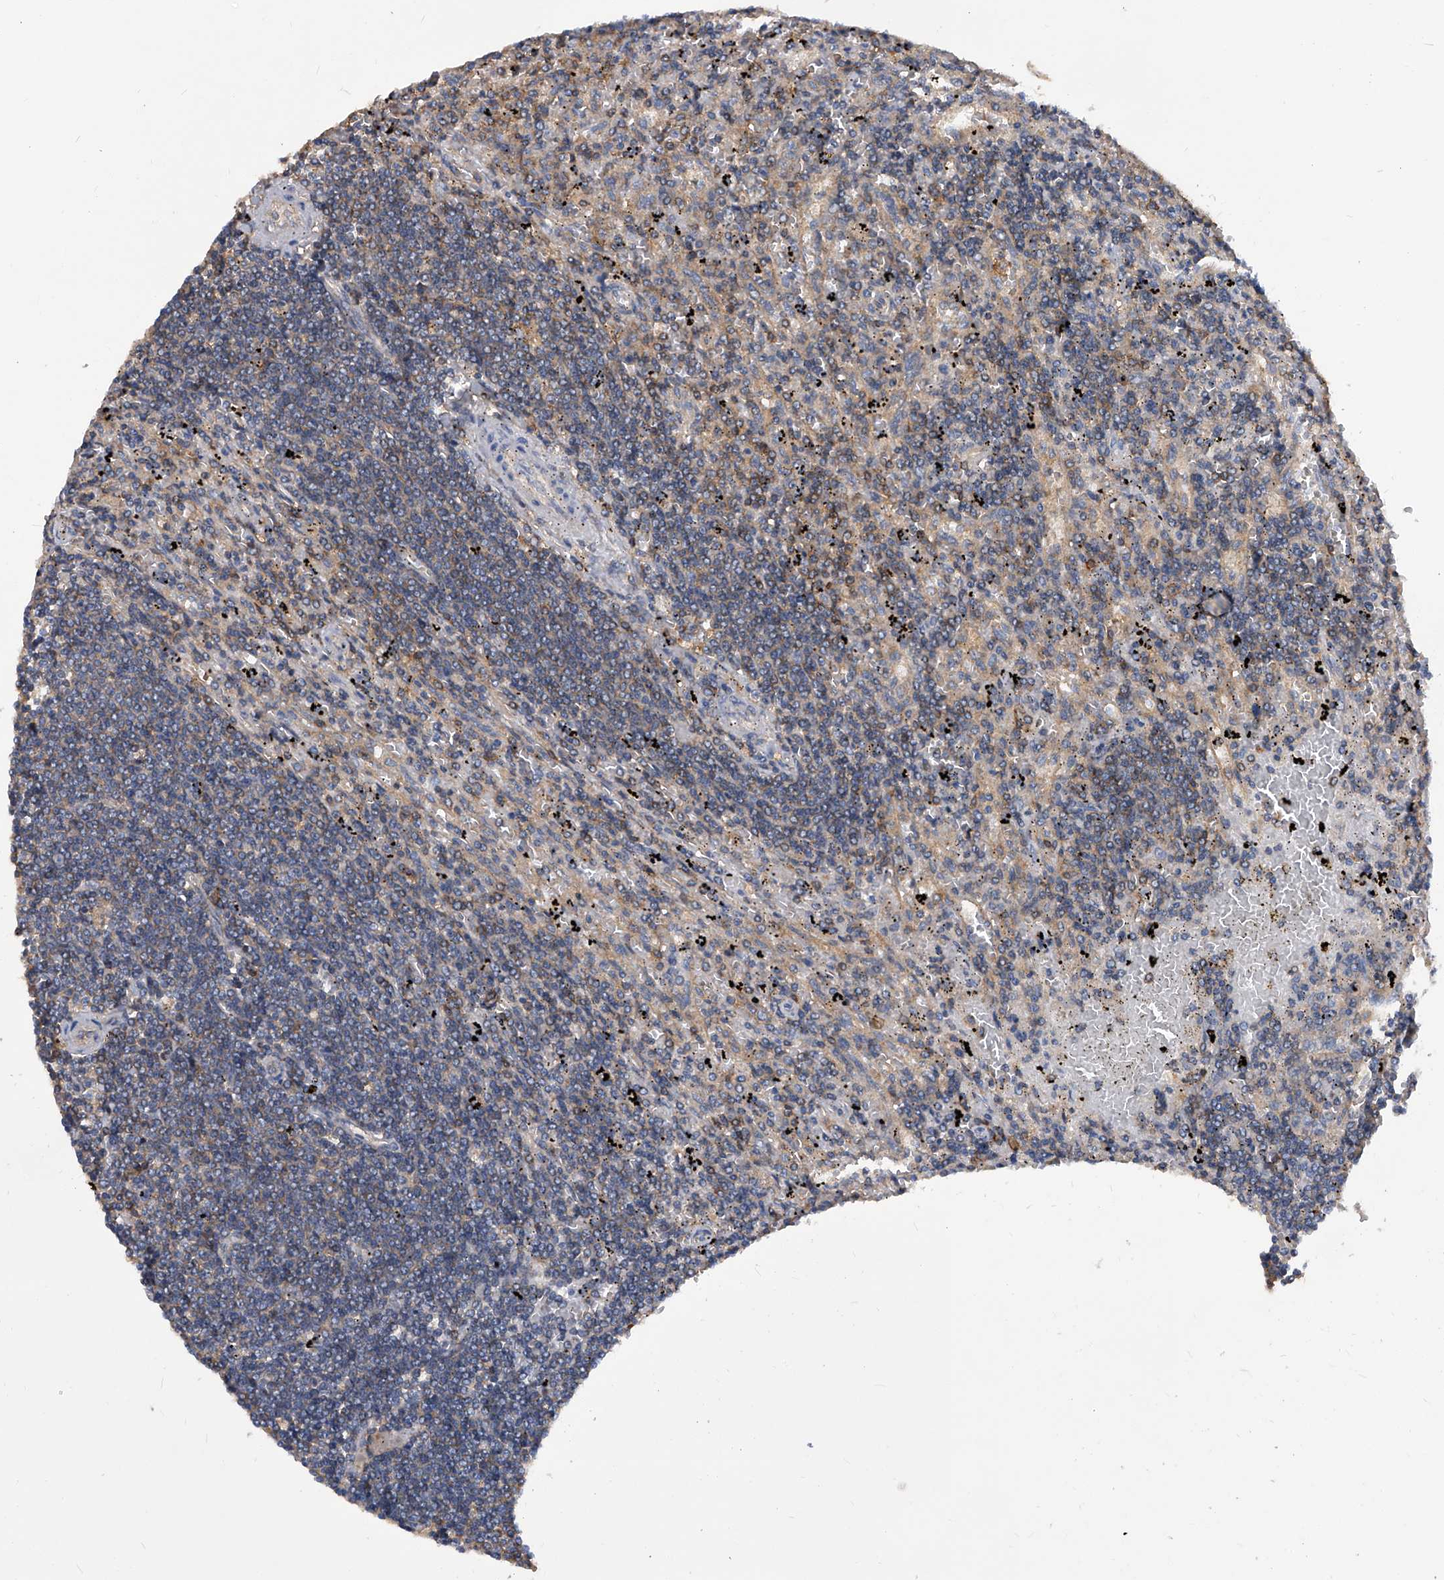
{"staining": {"intensity": "negative", "quantity": "none", "location": "none"}, "tissue": "lymphoma", "cell_type": "Tumor cells", "image_type": "cancer", "snomed": [{"axis": "morphology", "description": "Malignant lymphoma, non-Hodgkin's type, Low grade"}, {"axis": "topography", "description": "Spleen"}], "caption": "IHC image of neoplastic tissue: human lymphoma stained with DAB (3,3'-diaminobenzidine) reveals no significant protein expression in tumor cells.", "gene": "ATG5", "patient": {"sex": "male", "age": 76}}